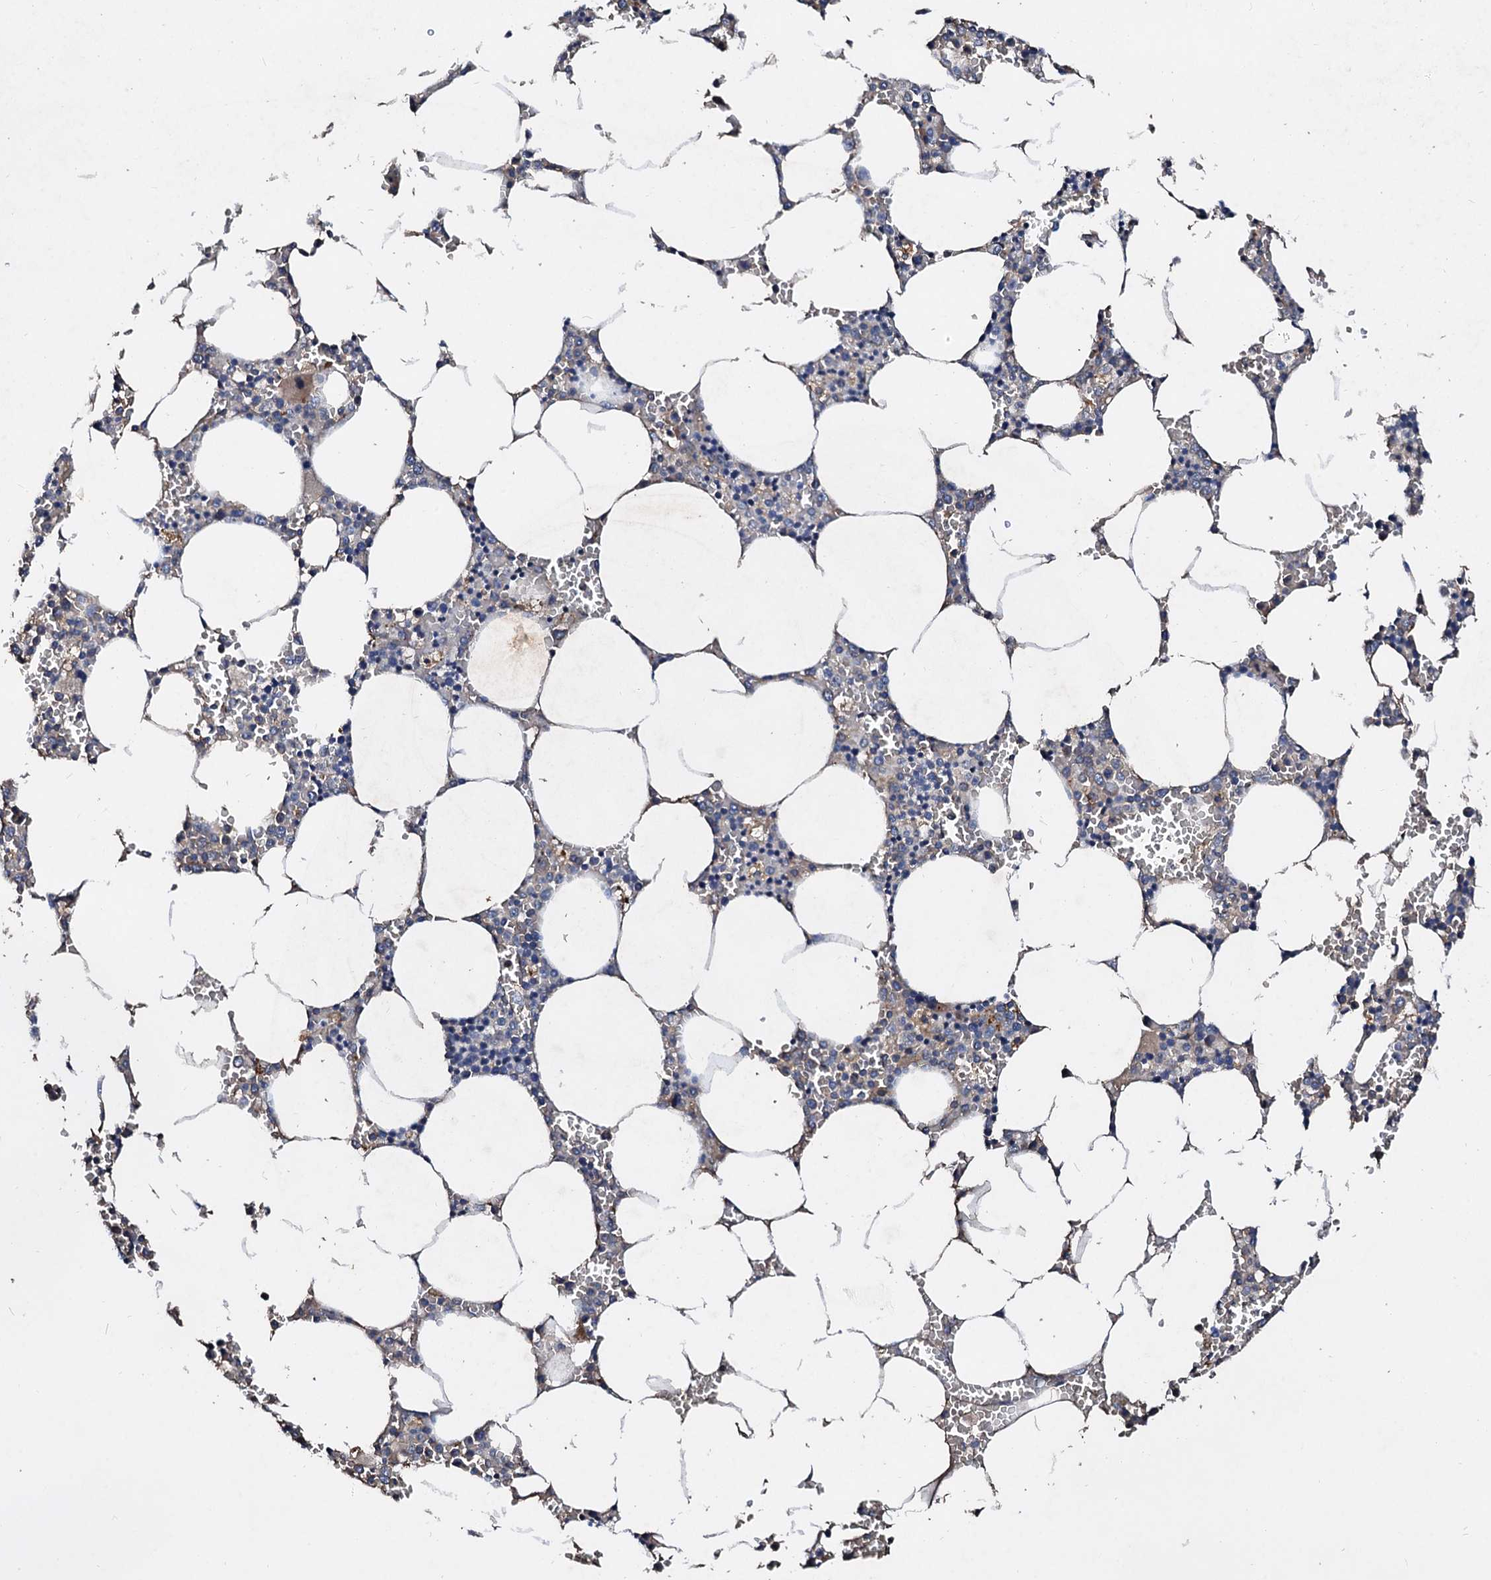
{"staining": {"intensity": "negative", "quantity": "none", "location": "none"}, "tissue": "bone marrow", "cell_type": "Hematopoietic cells", "image_type": "normal", "snomed": [{"axis": "morphology", "description": "Normal tissue, NOS"}, {"axis": "topography", "description": "Bone marrow"}], "caption": "Immunohistochemistry (IHC) micrograph of benign bone marrow stained for a protein (brown), which reveals no staining in hematopoietic cells.", "gene": "FIBIN", "patient": {"sex": "male", "age": 70}}